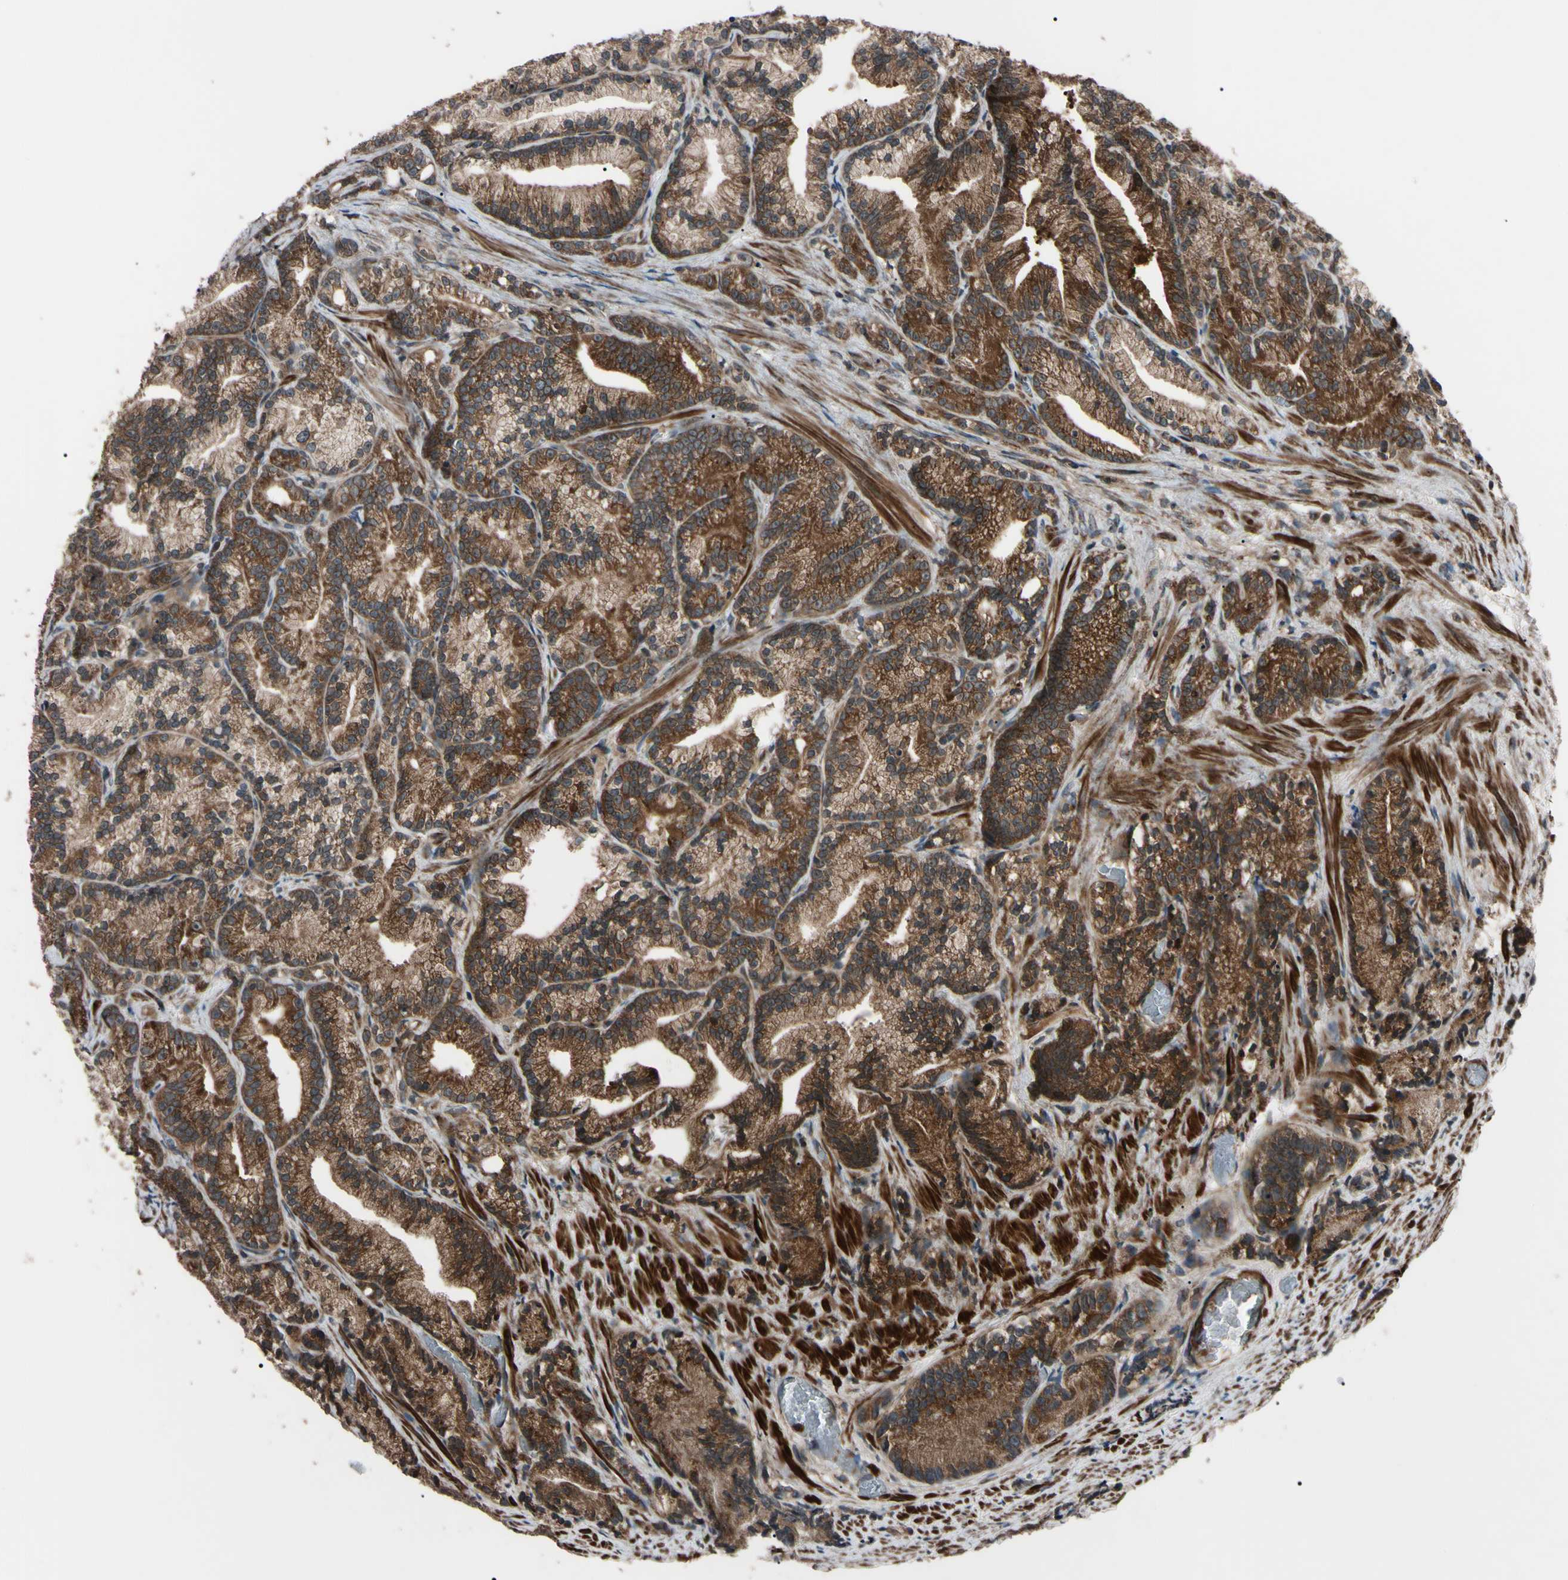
{"staining": {"intensity": "strong", "quantity": ">75%", "location": "cytoplasmic/membranous"}, "tissue": "prostate cancer", "cell_type": "Tumor cells", "image_type": "cancer", "snomed": [{"axis": "morphology", "description": "Adenocarcinoma, Low grade"}, {"axis": "topography", "description": "Prostate"}], "caption": "Immunohistochemical staining of human prostate cancer shows high levels of strong cytoplasmic/membranous protein expression in approximately >75% of tumor cells.", "gene": "GUCY1B1", "patient": {"sex": "male", "age": 89}}